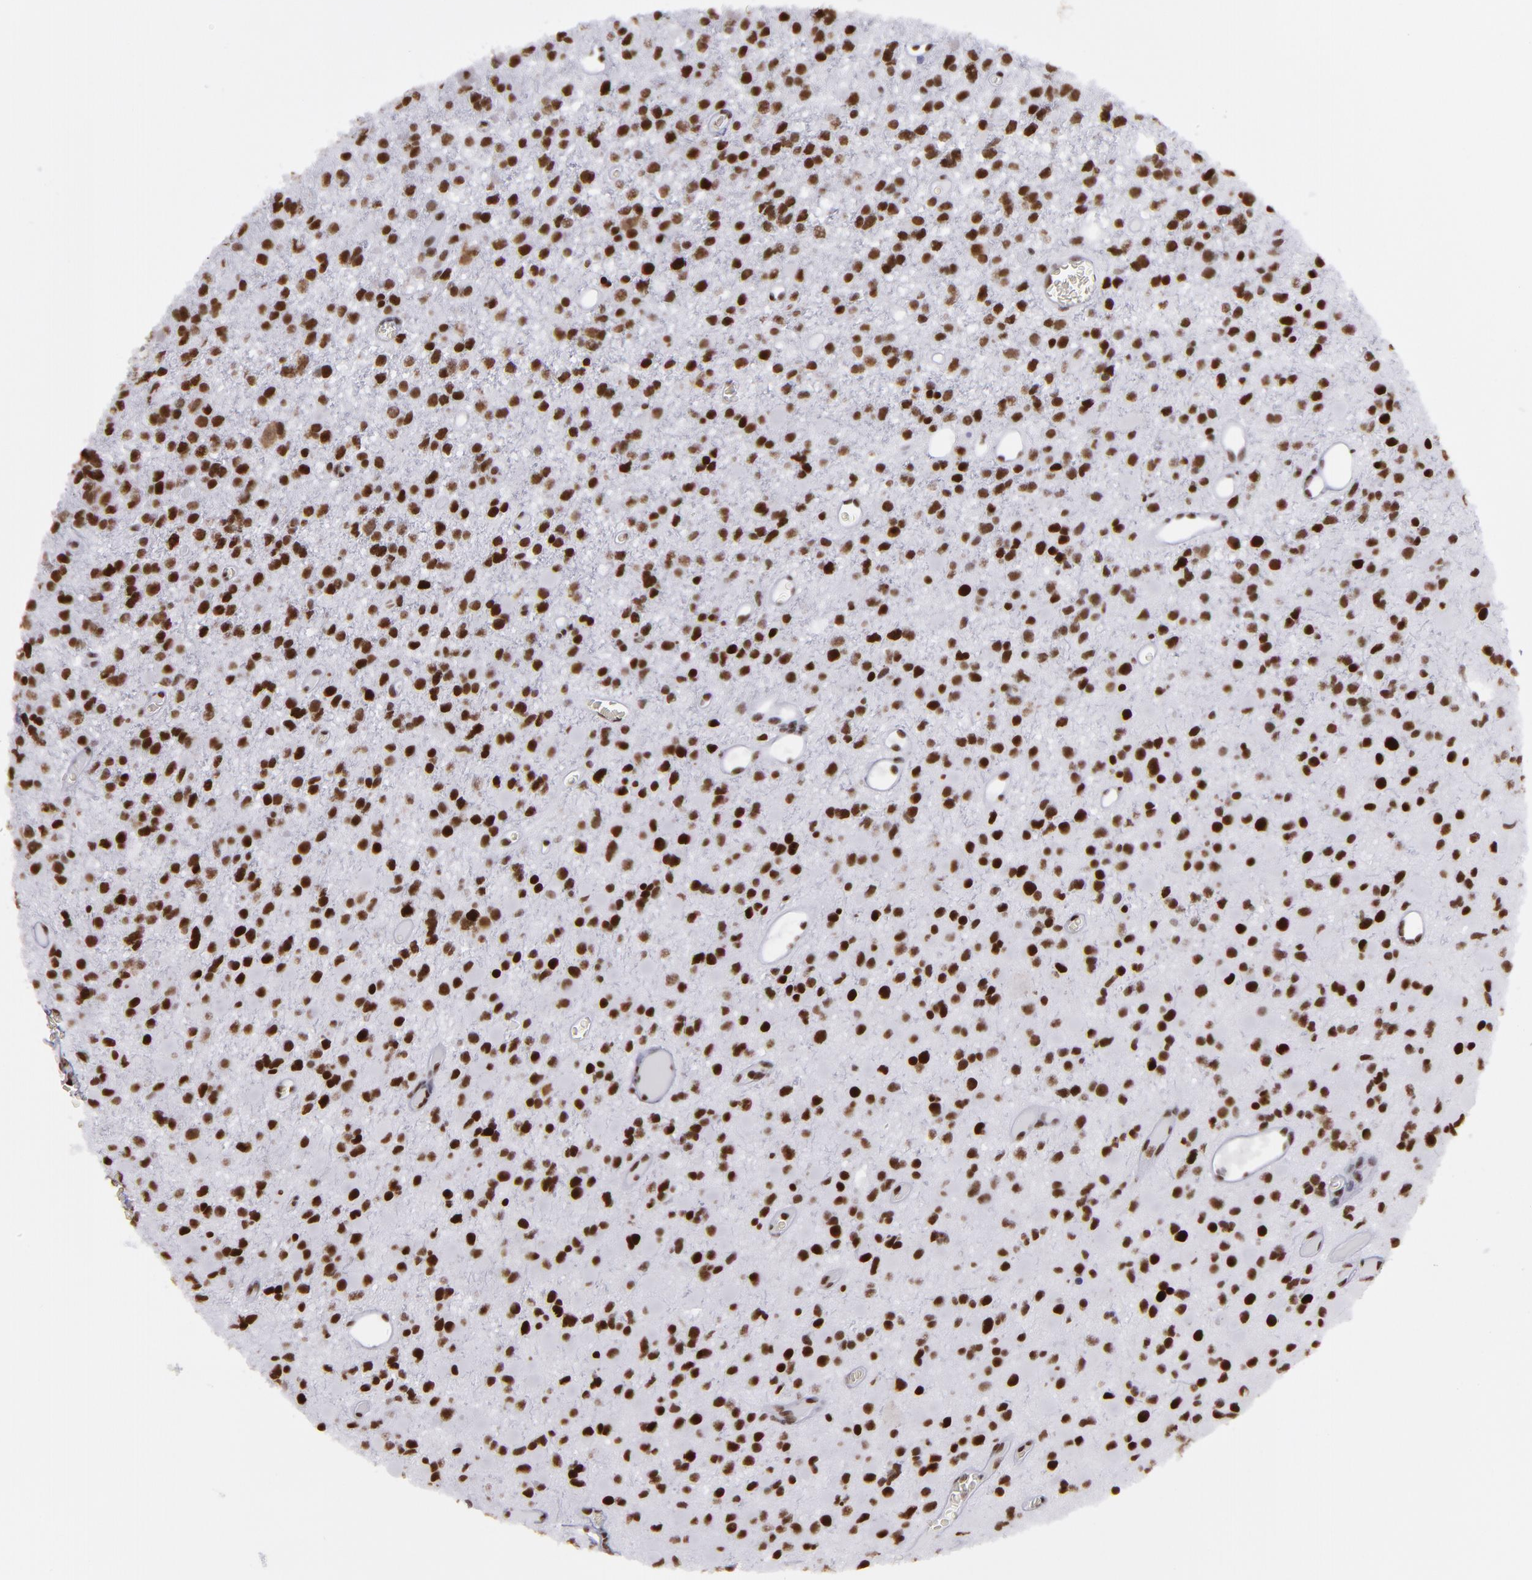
{"staining": {"intensity": "strong", "quantity": ">75%", "location": "nuclear"}, "tissue": "glioma", "cell_type": "Tumor cells", "image_type": "cancer", "snomed": [{"axis": "morphology", "description": "Glioma, malignant, Low grade"}, {"axis": "topography", "description": "Brain"}], "caption": "Brown immunohistochemical staining in human low-grade glioma (malignant) displays strong nuclear expression in approximately >75% of tumor cells. (DAB IHC, brown staining for protein, blue staining for nuclei).", "gene": "TERF2", "patient": {"sex": "male", "age": 42}}